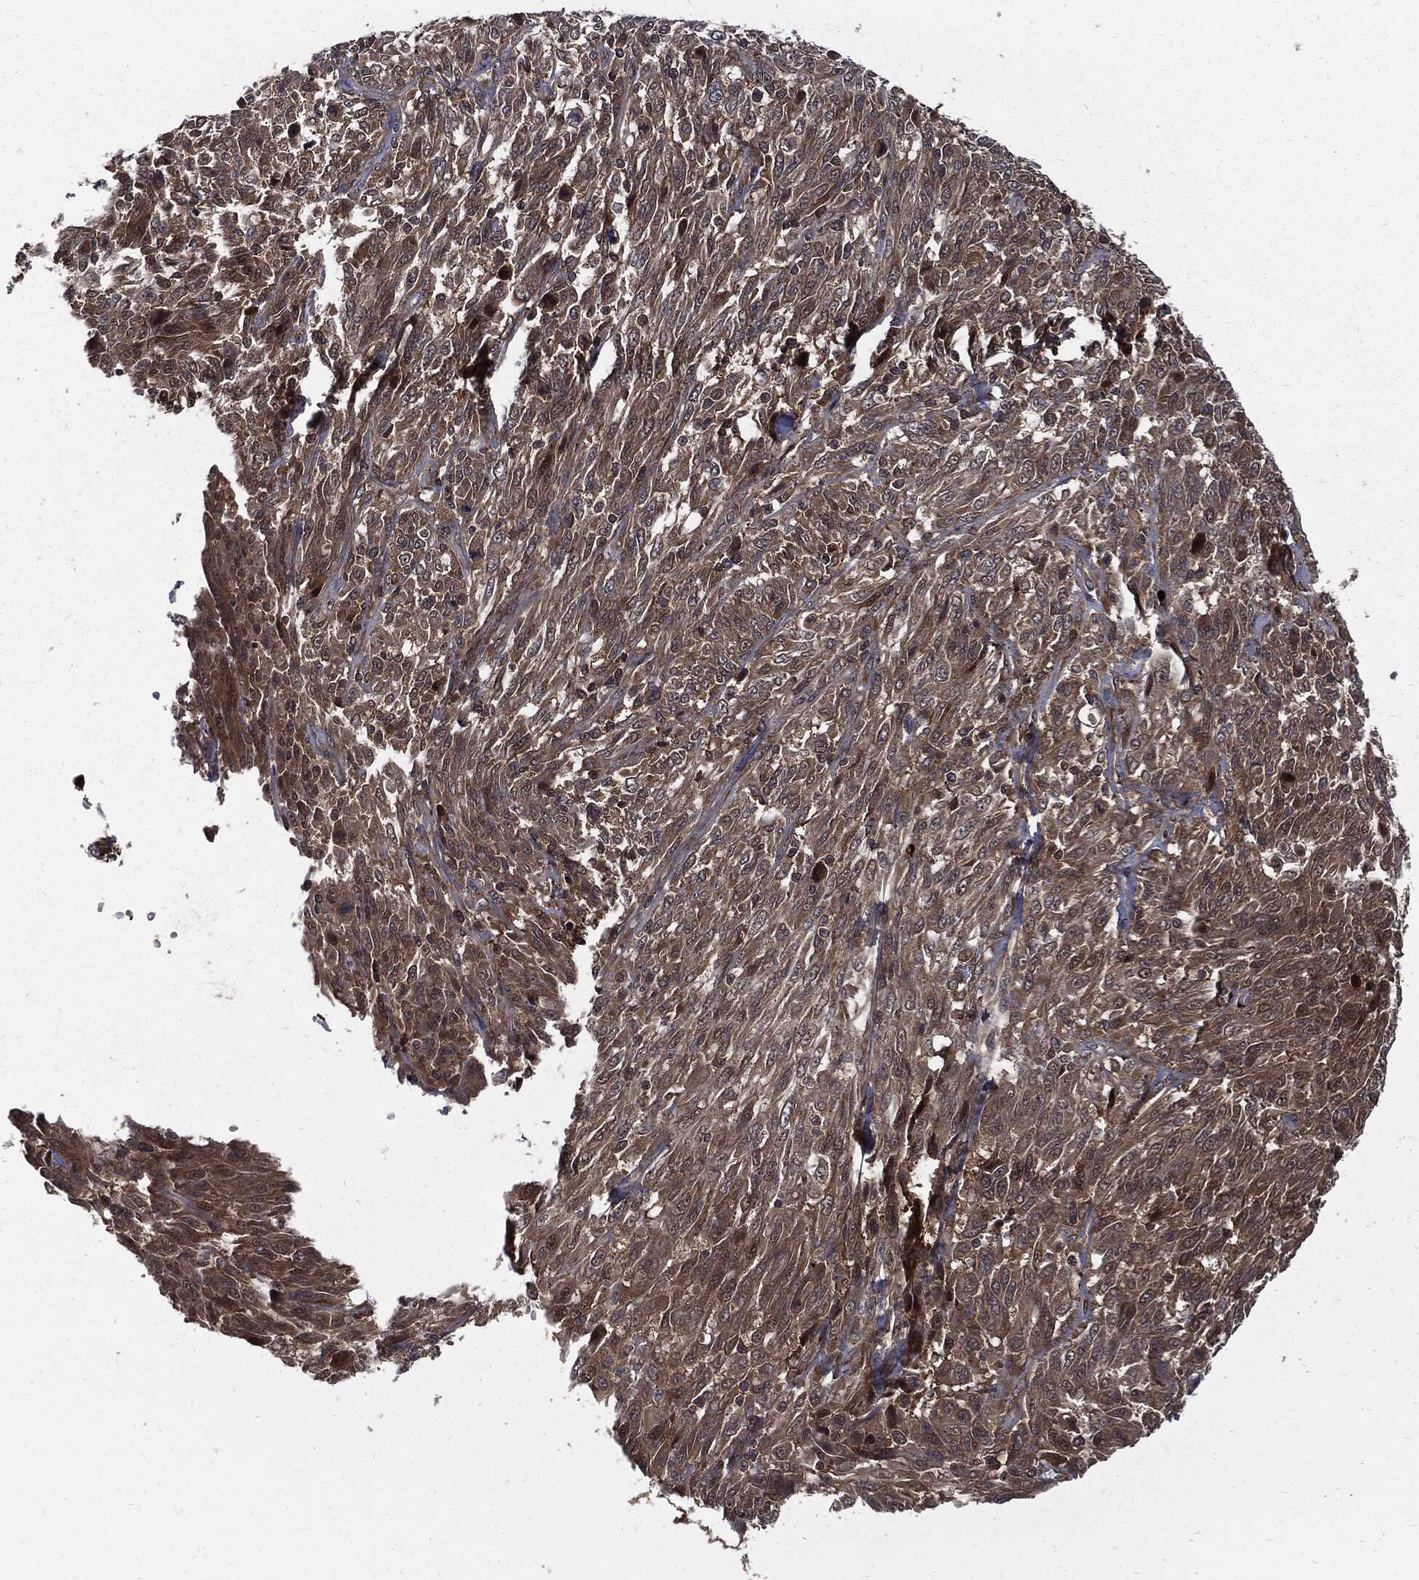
{"staining": {"intensity": "moderate", "quantity": "25%-75%", "location": "cytoplasmic/membranous"}, "tissue": "melanoma", "cell_type": "Tumor cells", "image_type": "cancer", "snomed": [{"axis": "morphology", "description": "Malignant melanoma, NOS"}, {"axis": "topography", "description": "Skin"}], "caption": "Immunohistochemistry micrograph of melanoma stained for a protein (brown), which demonstrates medium levels of moderate cytoplasmic/membranous staining in about 25%-75% of tumor cells.", "gene": "CLU", "patient": {"sex": "female", "age": 91}}